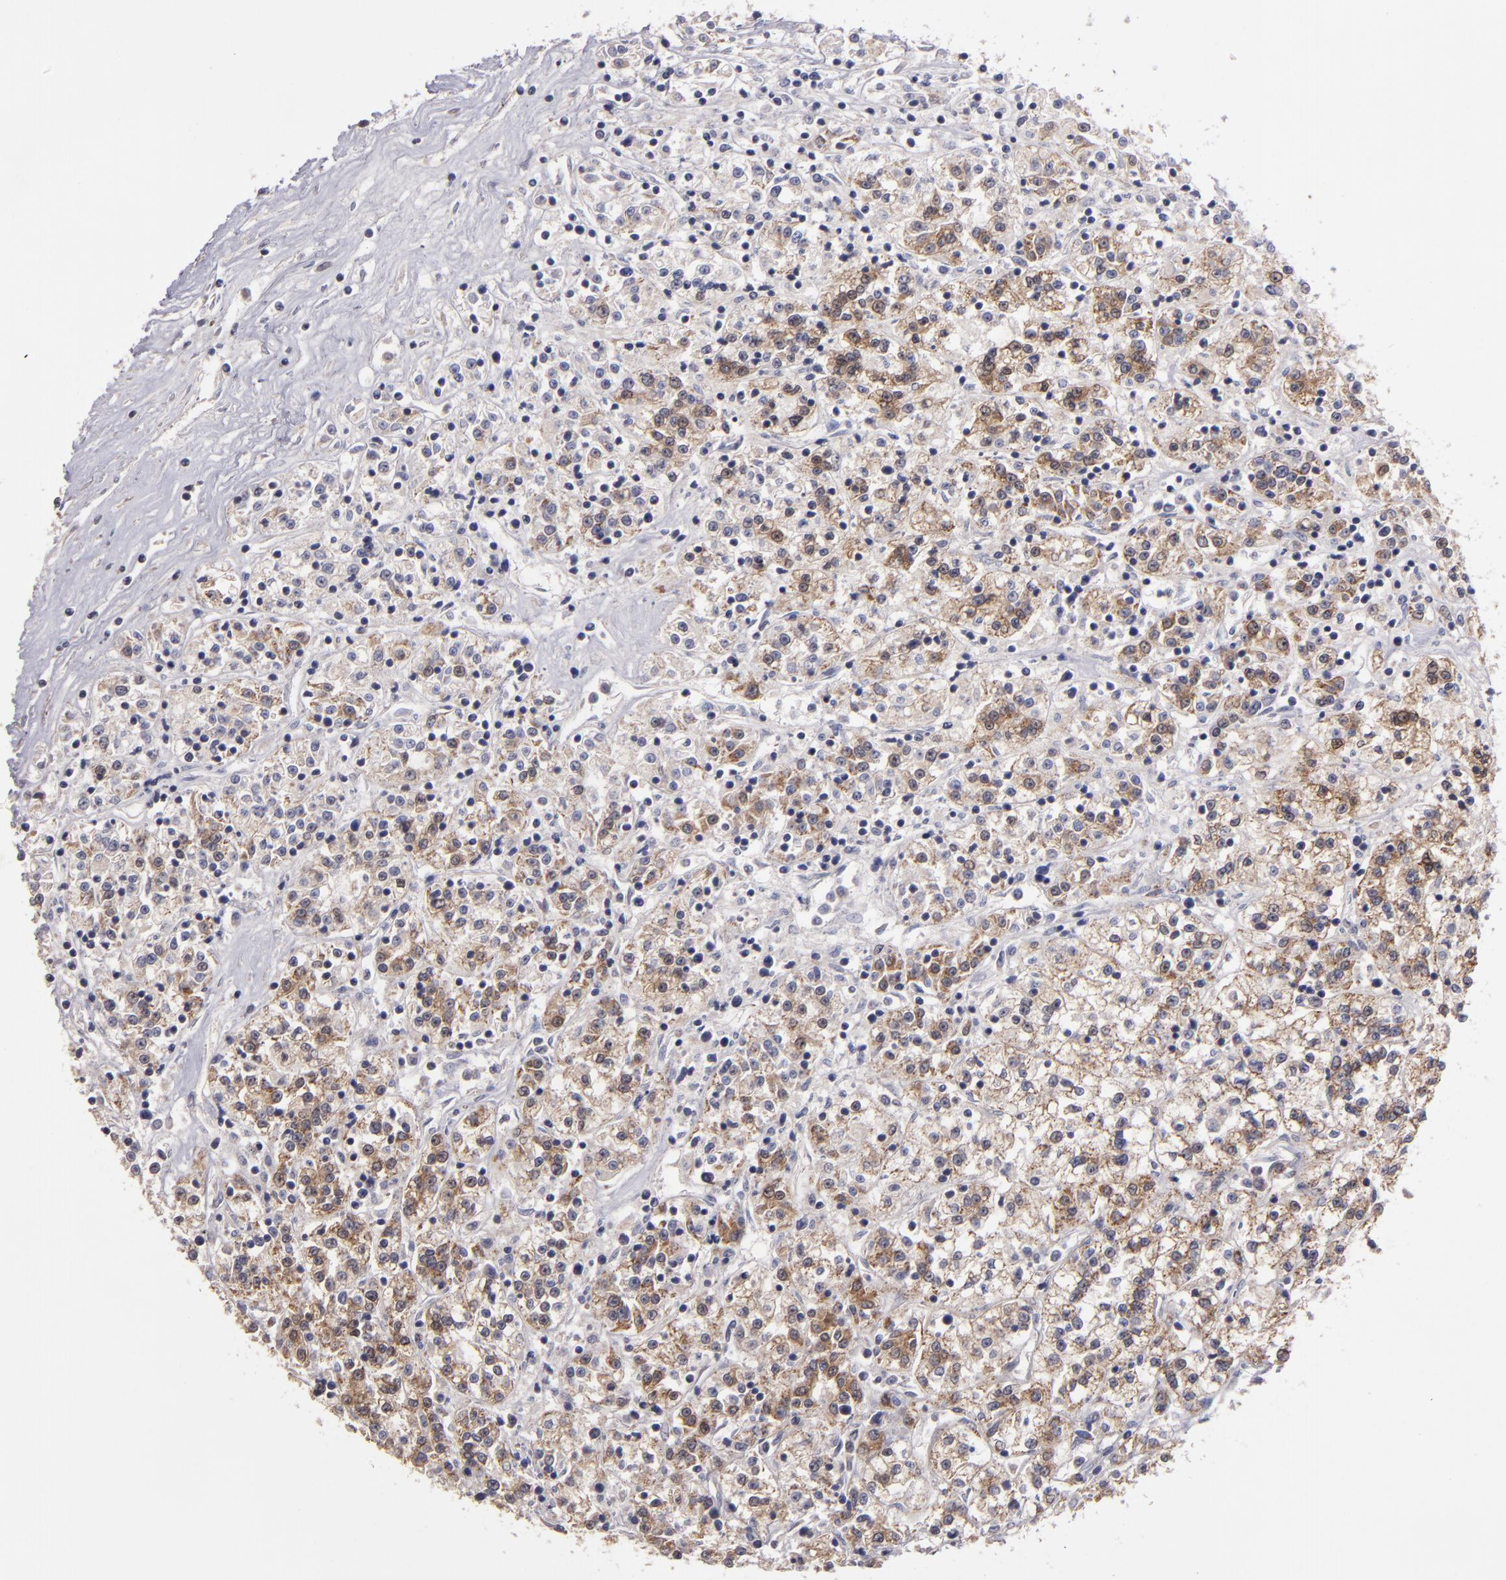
{"staining": {"intensity": "moderate", "quantity": ">75%", "location": "cytoplasmic/membranous"}, "tissue": "renal cancer", "cell_type": "Tumor cells", "image_type": "cancer", "snomed": [{"axis": "morphology", "description": "Adenocarcinoma, NOS"}, {"axis": "topography", "description": "Kidney"}], "caption": "A medium amount of moderate cytoplasmic/membranous staining is seen in about >75% of tumor cells in renal adenocarcinoma tissue.", "gene": "CLTA", "patient": {"sex": "female", "age": 76}}